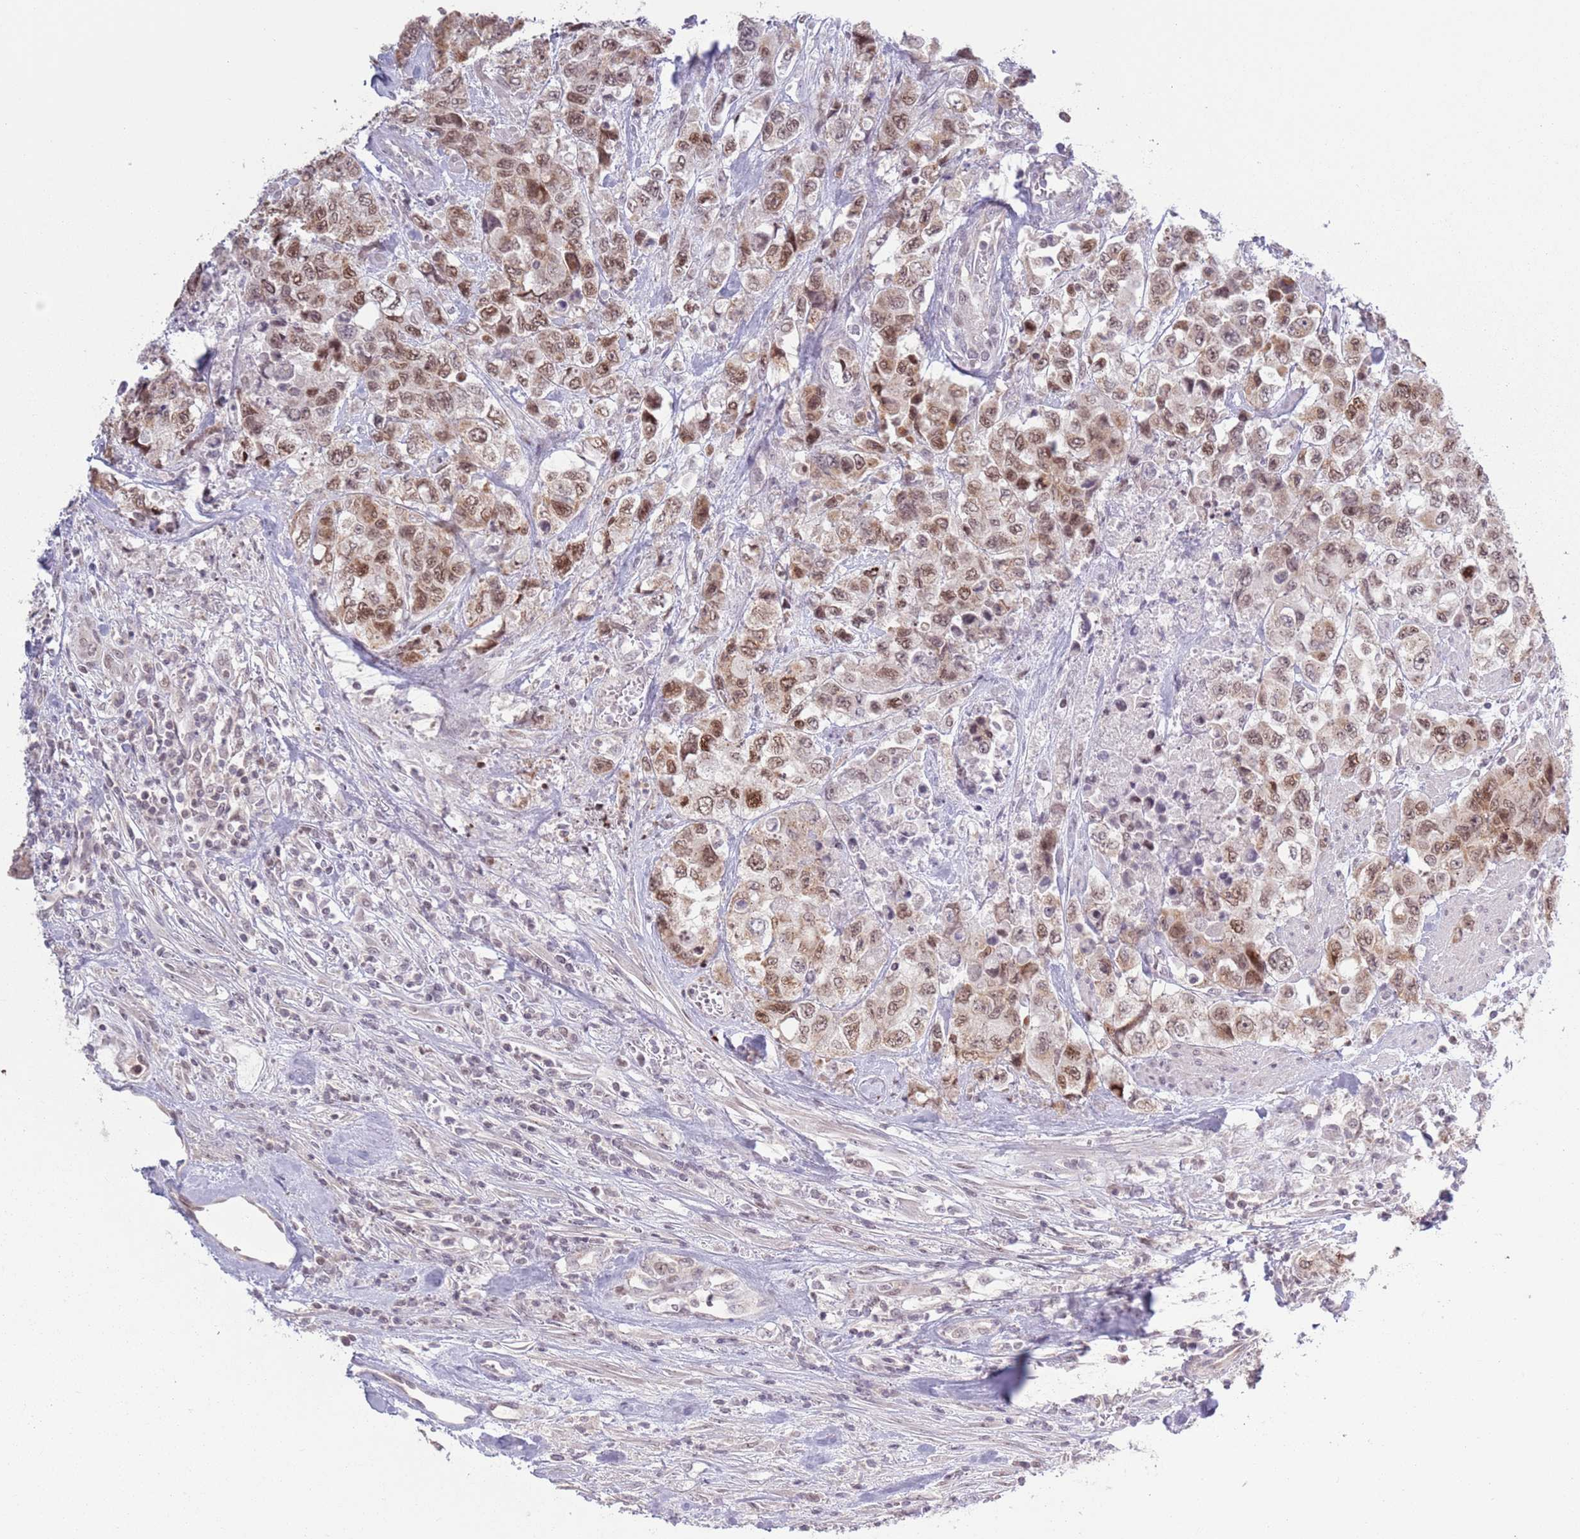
{"staining": {"intensity": "moderate", "quantity": ">75%", "location": "nuclear"}, "tissue": "urothelial cancer", "cell_type": "Tumor cells", "image_type": "cancer", "snomed": [{"axis": "morphology", "description": "Urothelial carcinoma, High grade"}, {"axis": "topography", "description": "Urinary bladder"}], "caption": "Immunohistochemistry photomicrograph of neoplastic tissue: urothelial cancer stained using IHC exhibits medium levels of moderate protein expression localized specifically in the nuclear of tumor cells, appearing as a nuclear brown color.", "gene": "MRPL34", "patient": {"sex": "female", "age": 78}}